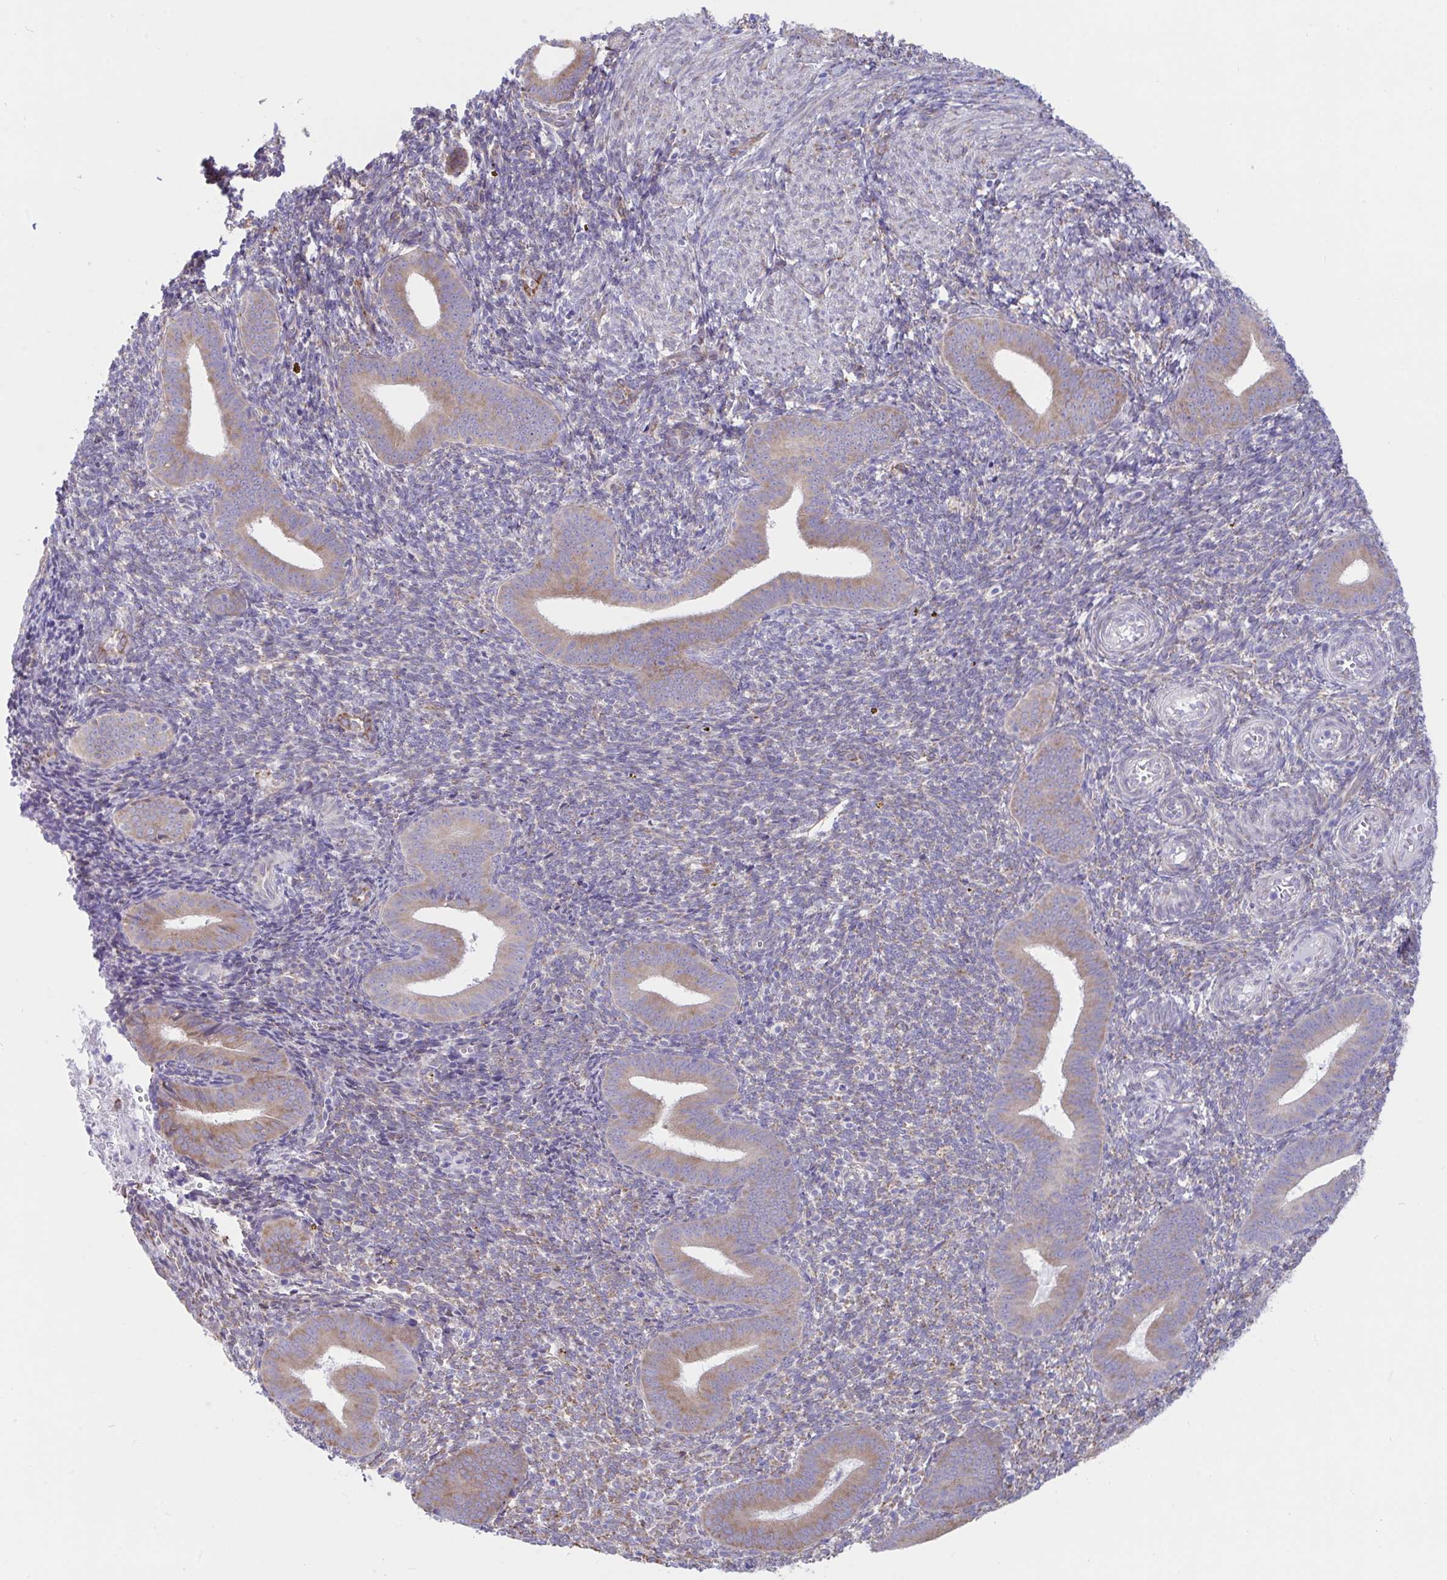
{"staining": {"intensity": "negative", "quantity": "none", "location": "none"}, "tissue": "endometrium", "cell_type": "Cells in endometrial stroma", "image_type": "normal", "snomed": [{"axis": "morphology", "description": "Normal tissue, NOS"}, {"axis": "topography", "description": "Endometrium"}], "caption": "This histopathology image is of benign endometrium stained with IHC to label a protein in brown with the nuclei are counter-stained blue. There is no expression in cells in endometrial stroma.", "gene": "ASPH", "patient": {"sex": "female", "age": 25}}